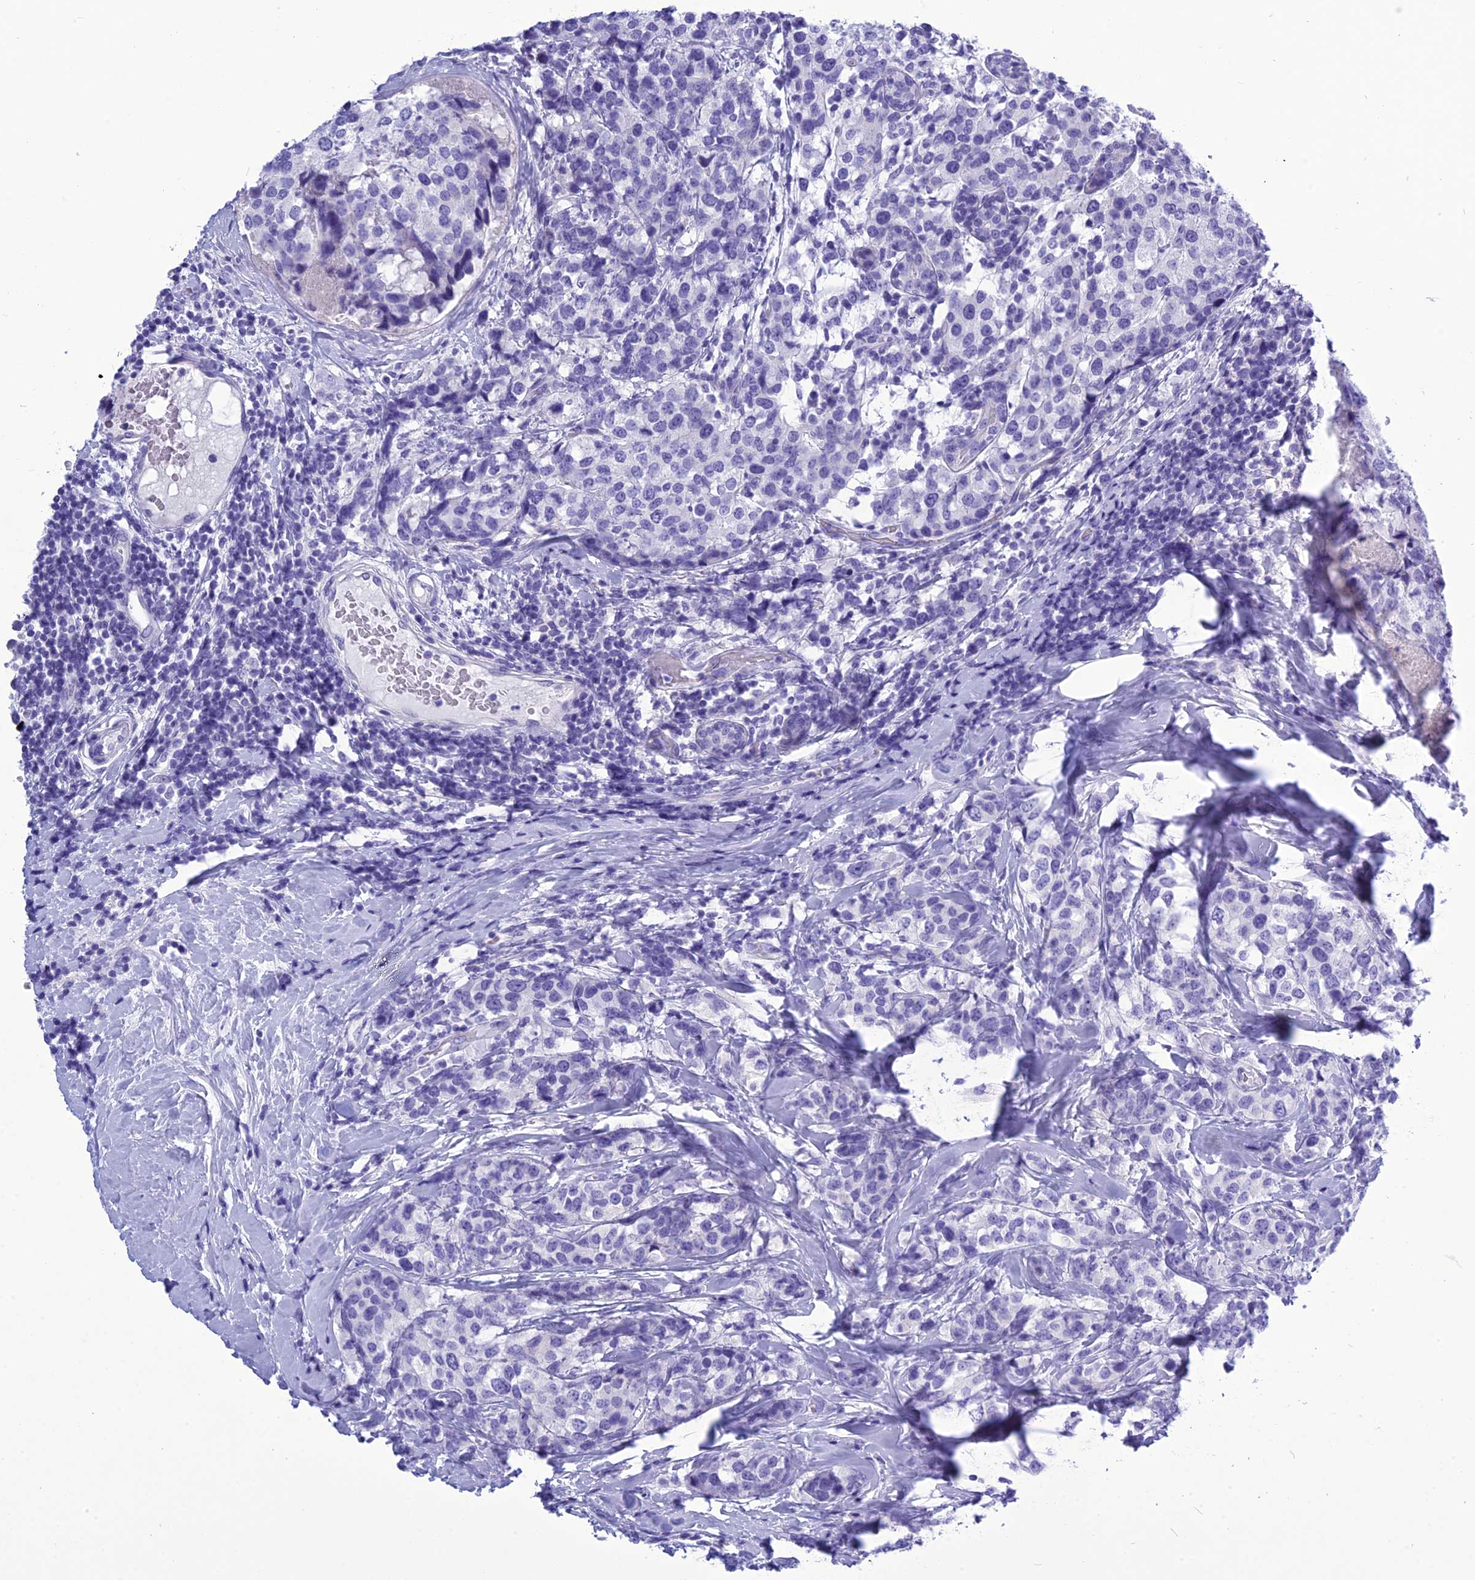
{"staining": {"intensity": "negative", "quantity": "none", "location": "none"}, "tissue": "breast cancer", "cell_type": "Tumor cells", "image_type": "cancer", "snomed": [{"axis": "morphology", "description": "Lobular carcinoma"}, {"axis": "topography", "description": "Breast"}], "caption": "This is an immunohistochemistry (IHC) photomicrograph of human breast lobular carcinoma. There is no expression in tumor cells.", "gene": "BBS2", "patient": {"sex": "female", "age": 59}}